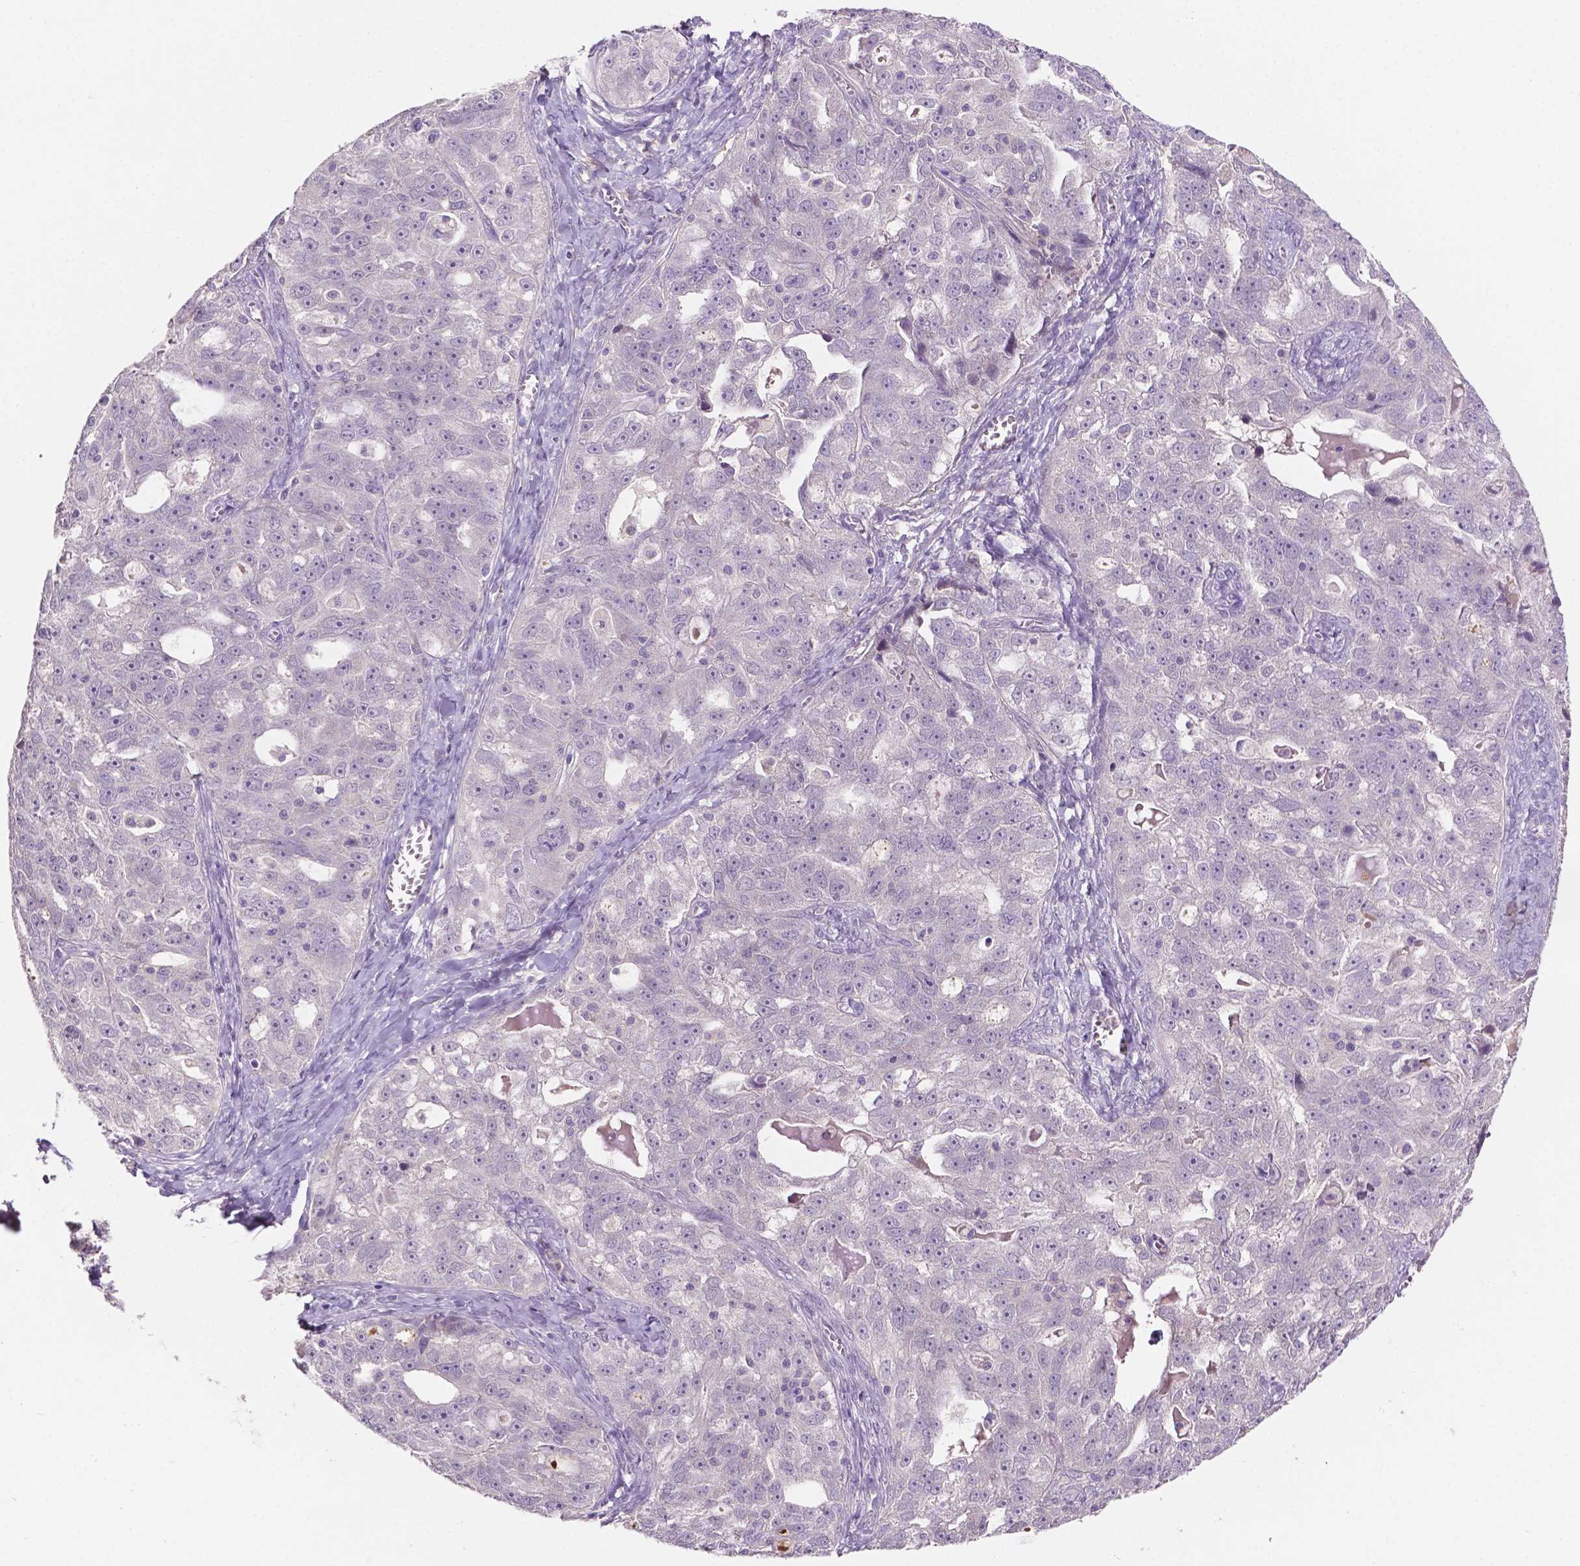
{"staining": {"intensity": "negative", "quantity": "none", "location": "none"}, "tissue": "ovarian cancer", "cell_type": "Tumor cells", "image_type": "cancer", "snomed": [{"axis": "morphology", "description": "Cystadenocarcinoma, serous, NOS"}, {"axis": "topography", "description": "Ovary"}], "caption": "Immunohistochemistry photomicrograph of ovarian cancer (serous cystadenocarcinoma) stained for a protein (brown), which demonstrates no positivity in tumor cells.", "gene": "FBLN1", "patient": {"sex": "female", "age": 51}}